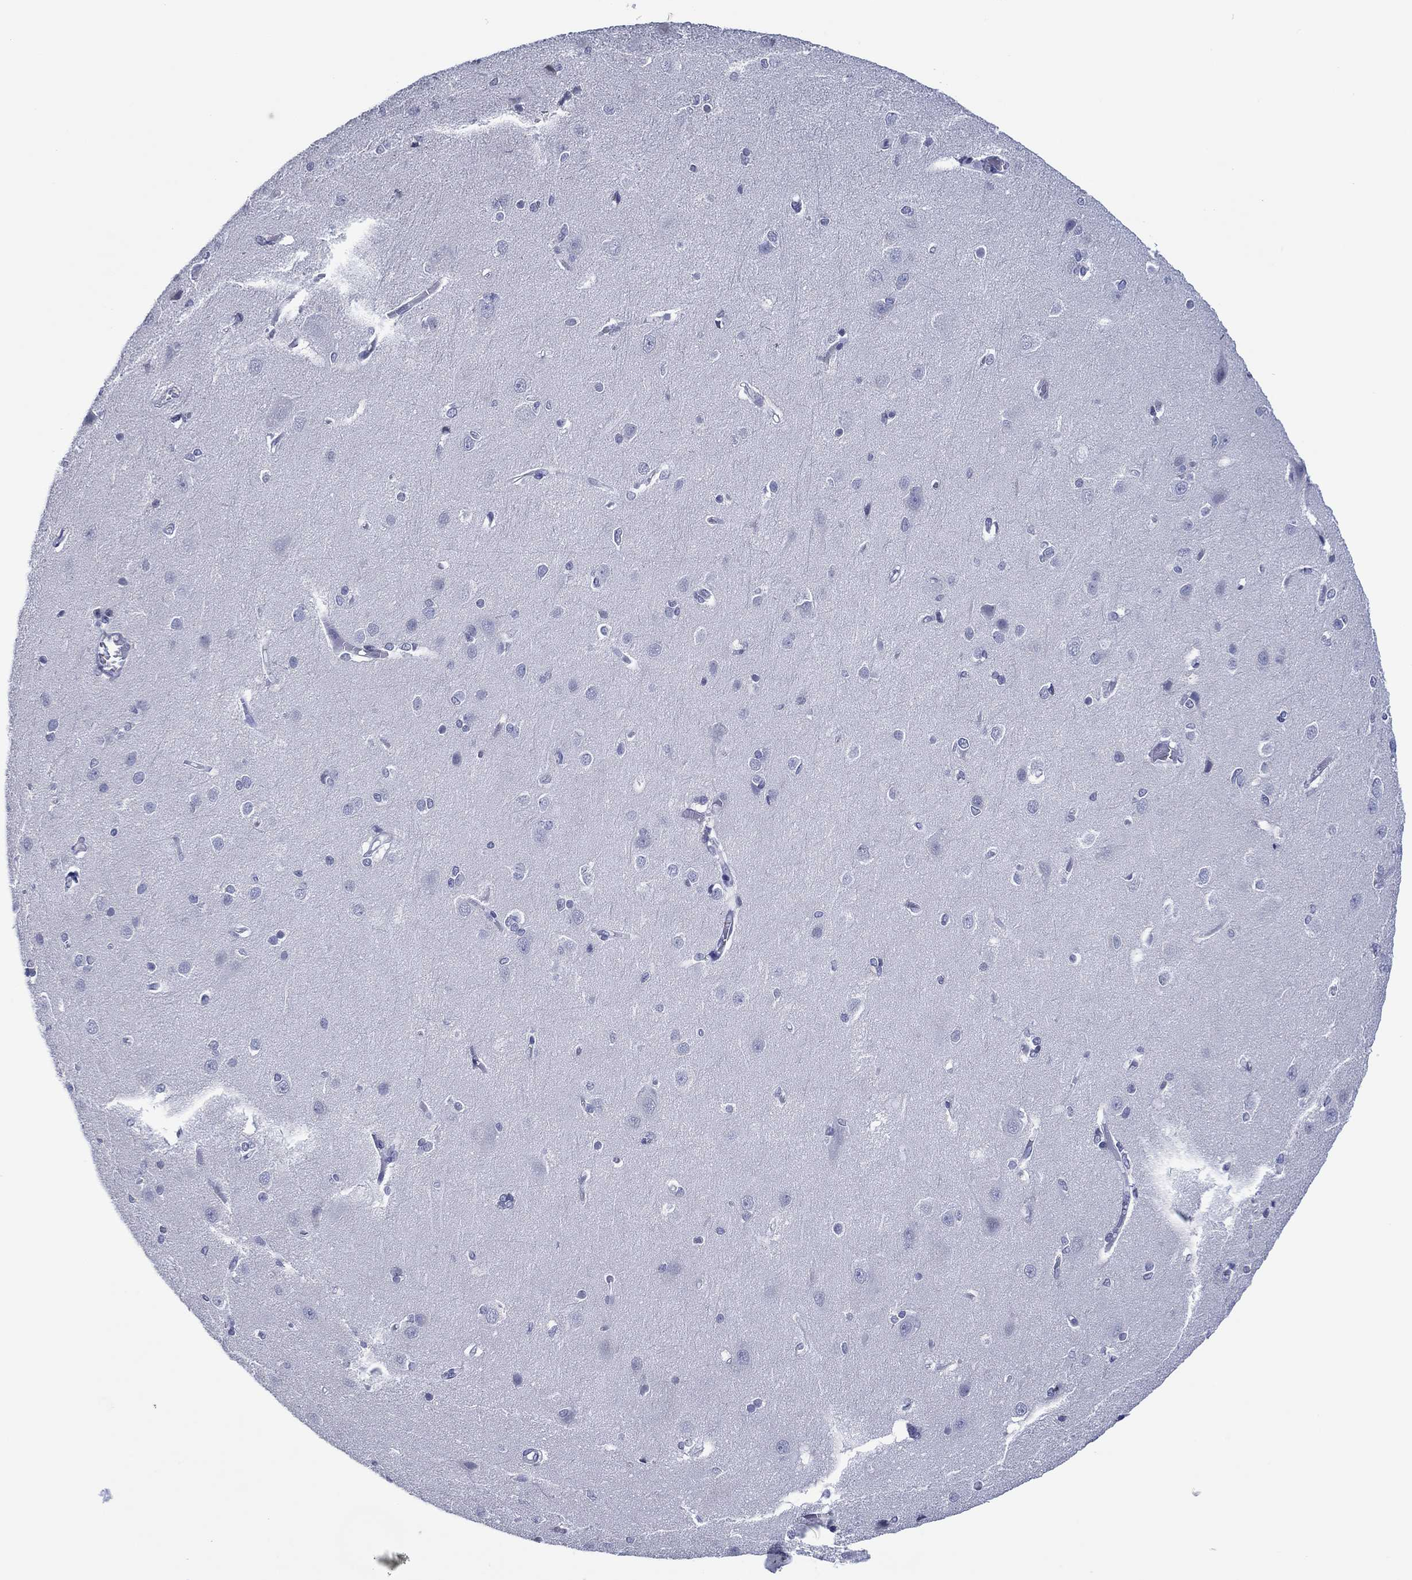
{"staining": {"intensity": "negative", "quantity": "none", "location": "none"}, "tissue": "cerebral cortex", "cell_type": "Endothelial cells", "image_type": "normal", "snomed": [{"axis": "morphology", "description": "Normal tissue, NOS"}, {"axis": "topography", "description": "Cerebral cortex"}], "caption": "There is no significant staining in endothelial cells of cerebral cortex. (IHC, brightfield microscopy, high magnification).", "gene": "TRIM31", "patient": {"sex": "male", "age": 37}}